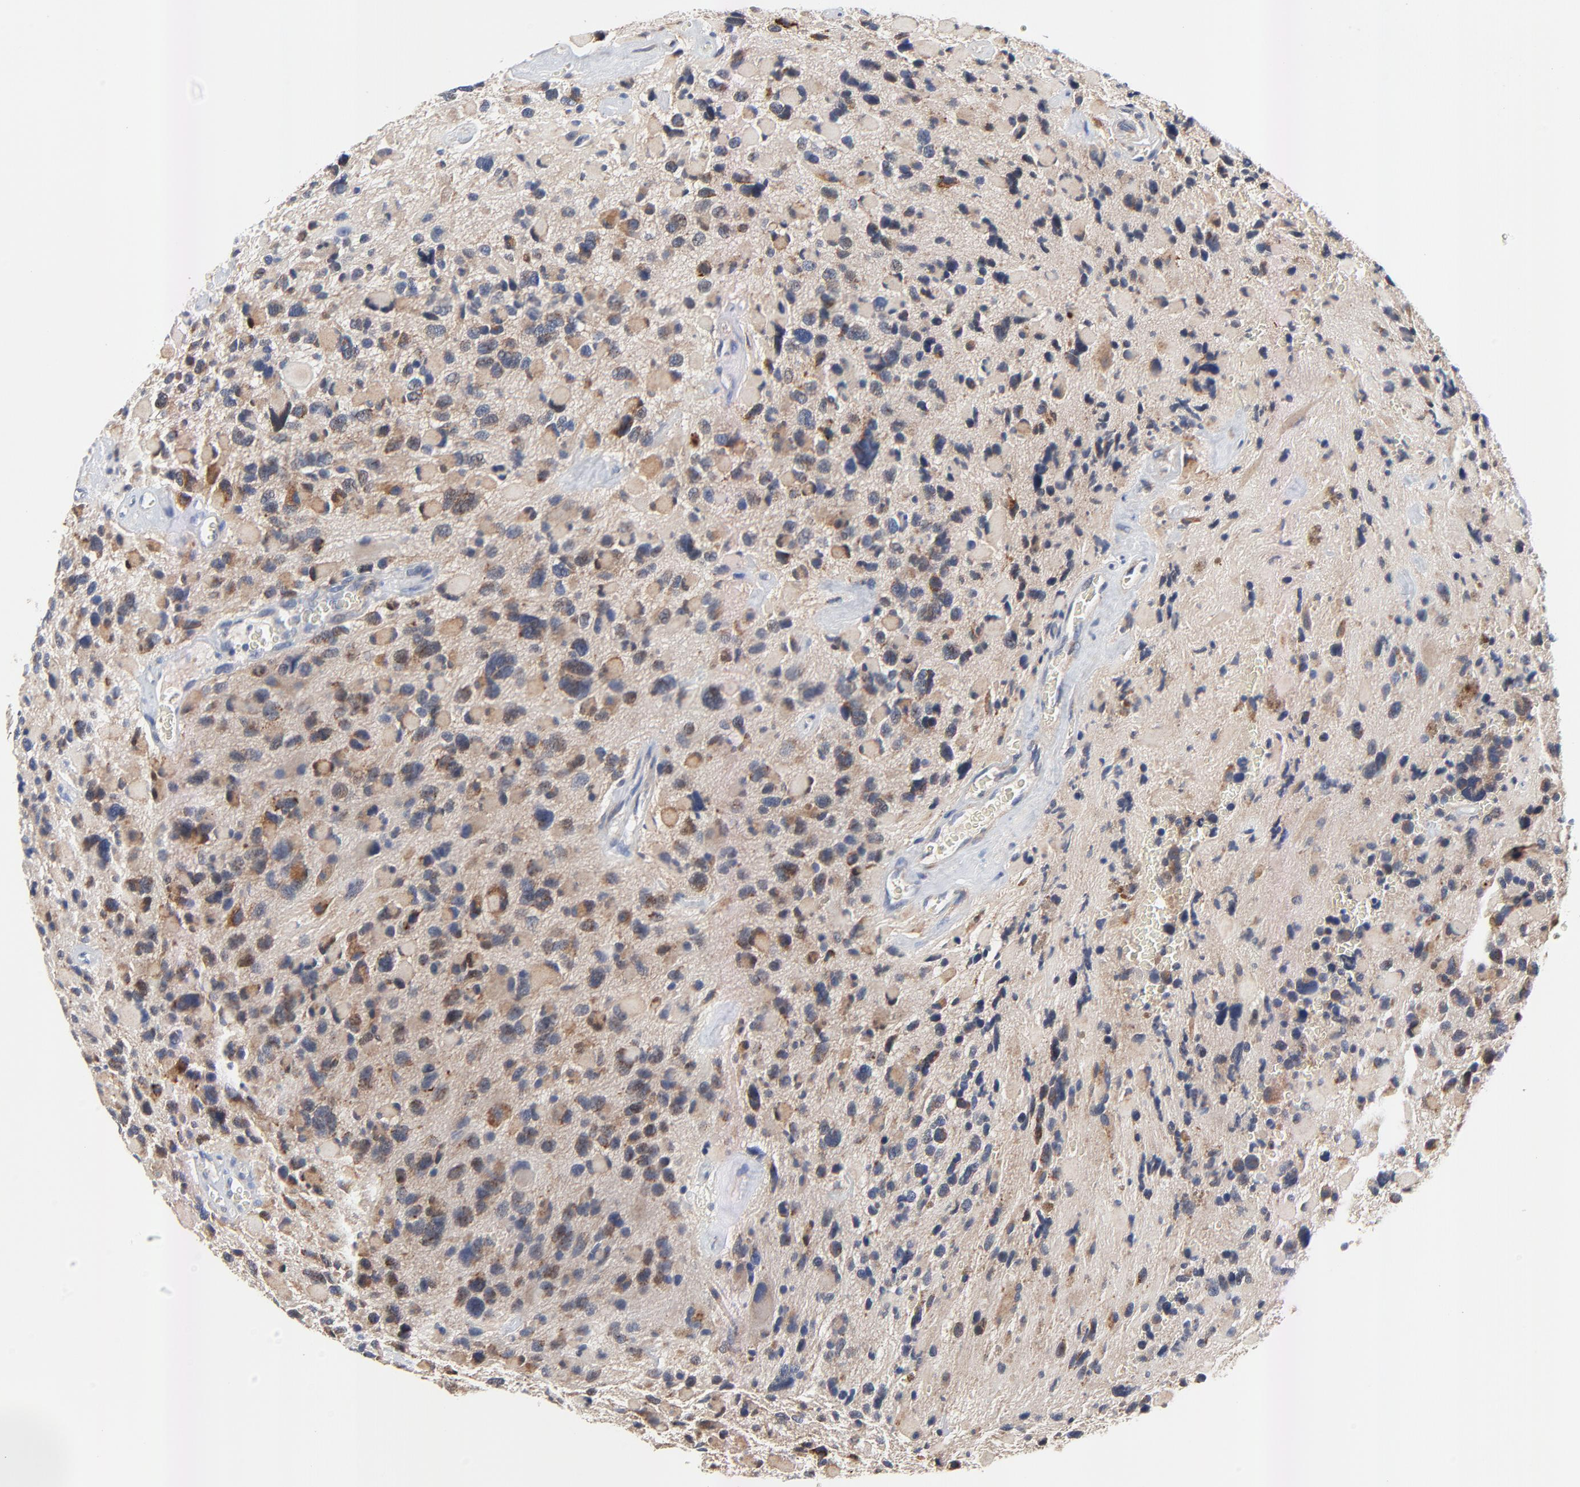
{"staining": {"intensity": "moderate", "quantity": ">75%", "location": "cytoplasmic/membranous"}, "tissue": "glioma", "cell_type": "Tumor cells", "image_type": "cancer", "snomed": [{"axis": "morphology", "description": "Glioma, malignant, High grade"}, {"axis": "topography", "description": "Brain"}], "caption": "Glioma was stained to show a protein in brown. There is medium levels of moderate cytoplasmic/membranous positivity in about >75% of tumor cells.", "gene": "VAV2", "patient": {"sex": "female", "age": 37}}